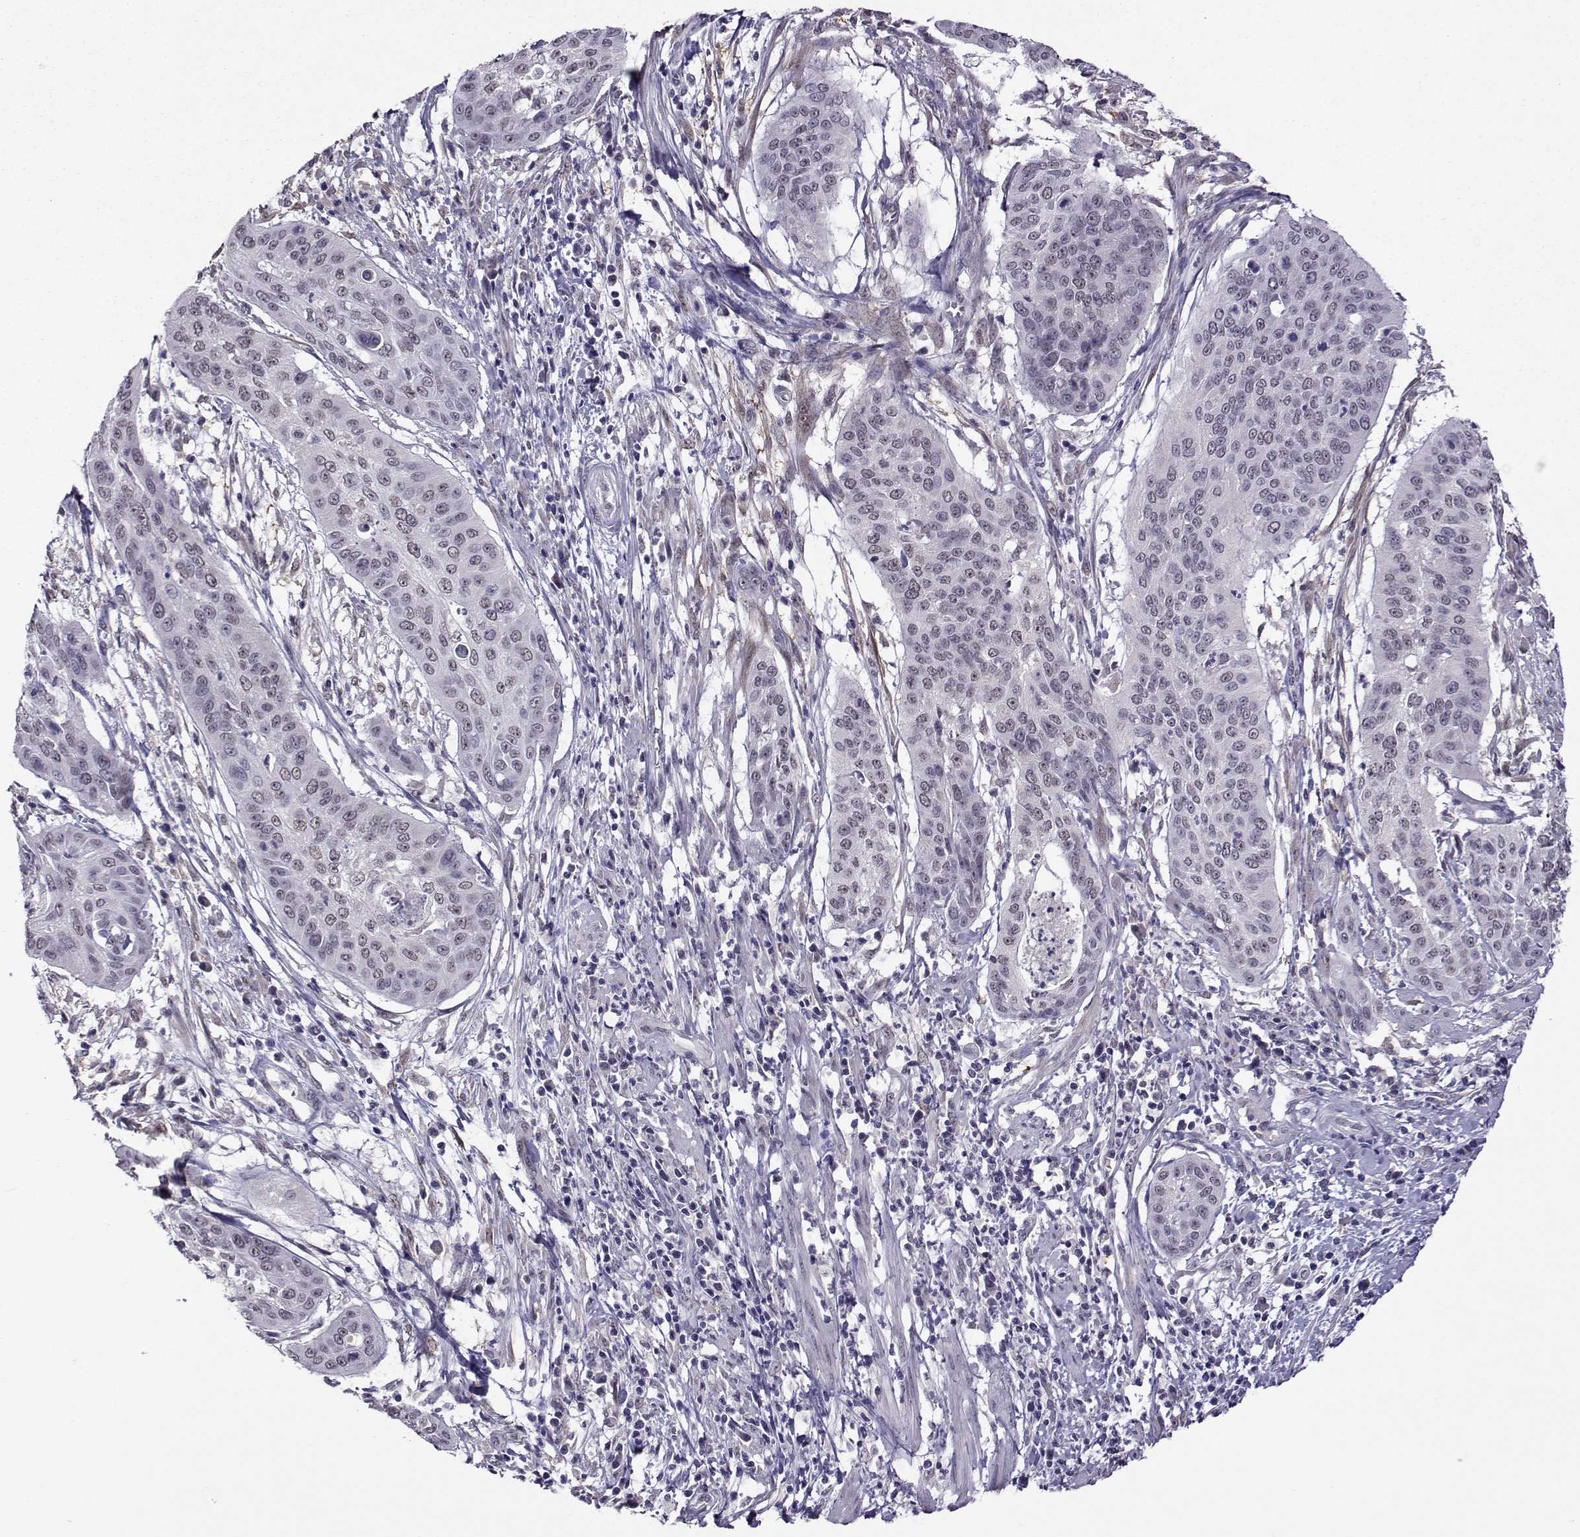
{"staining": {"intensity": "negative", "quantity": "none", "location": "none"}, "tissue": "cervical cancer", "cell_type": "Tumor cells", "image_type": "cancer", "snomed": [{"axis": "morphology", "description": "Squamous cell carcinoma, NOS"}, {"axis": "topography", "description": "Cervix"}], "caption": "Tumor cells are negative for protein expression in human squamous cell carcinoma (cervical). (DAB (3,3'-diaminobenzidine) immunohistochemistry, high magnification).", "gene": "DDX20", "patient": {"sex": "female", "age": 39}}